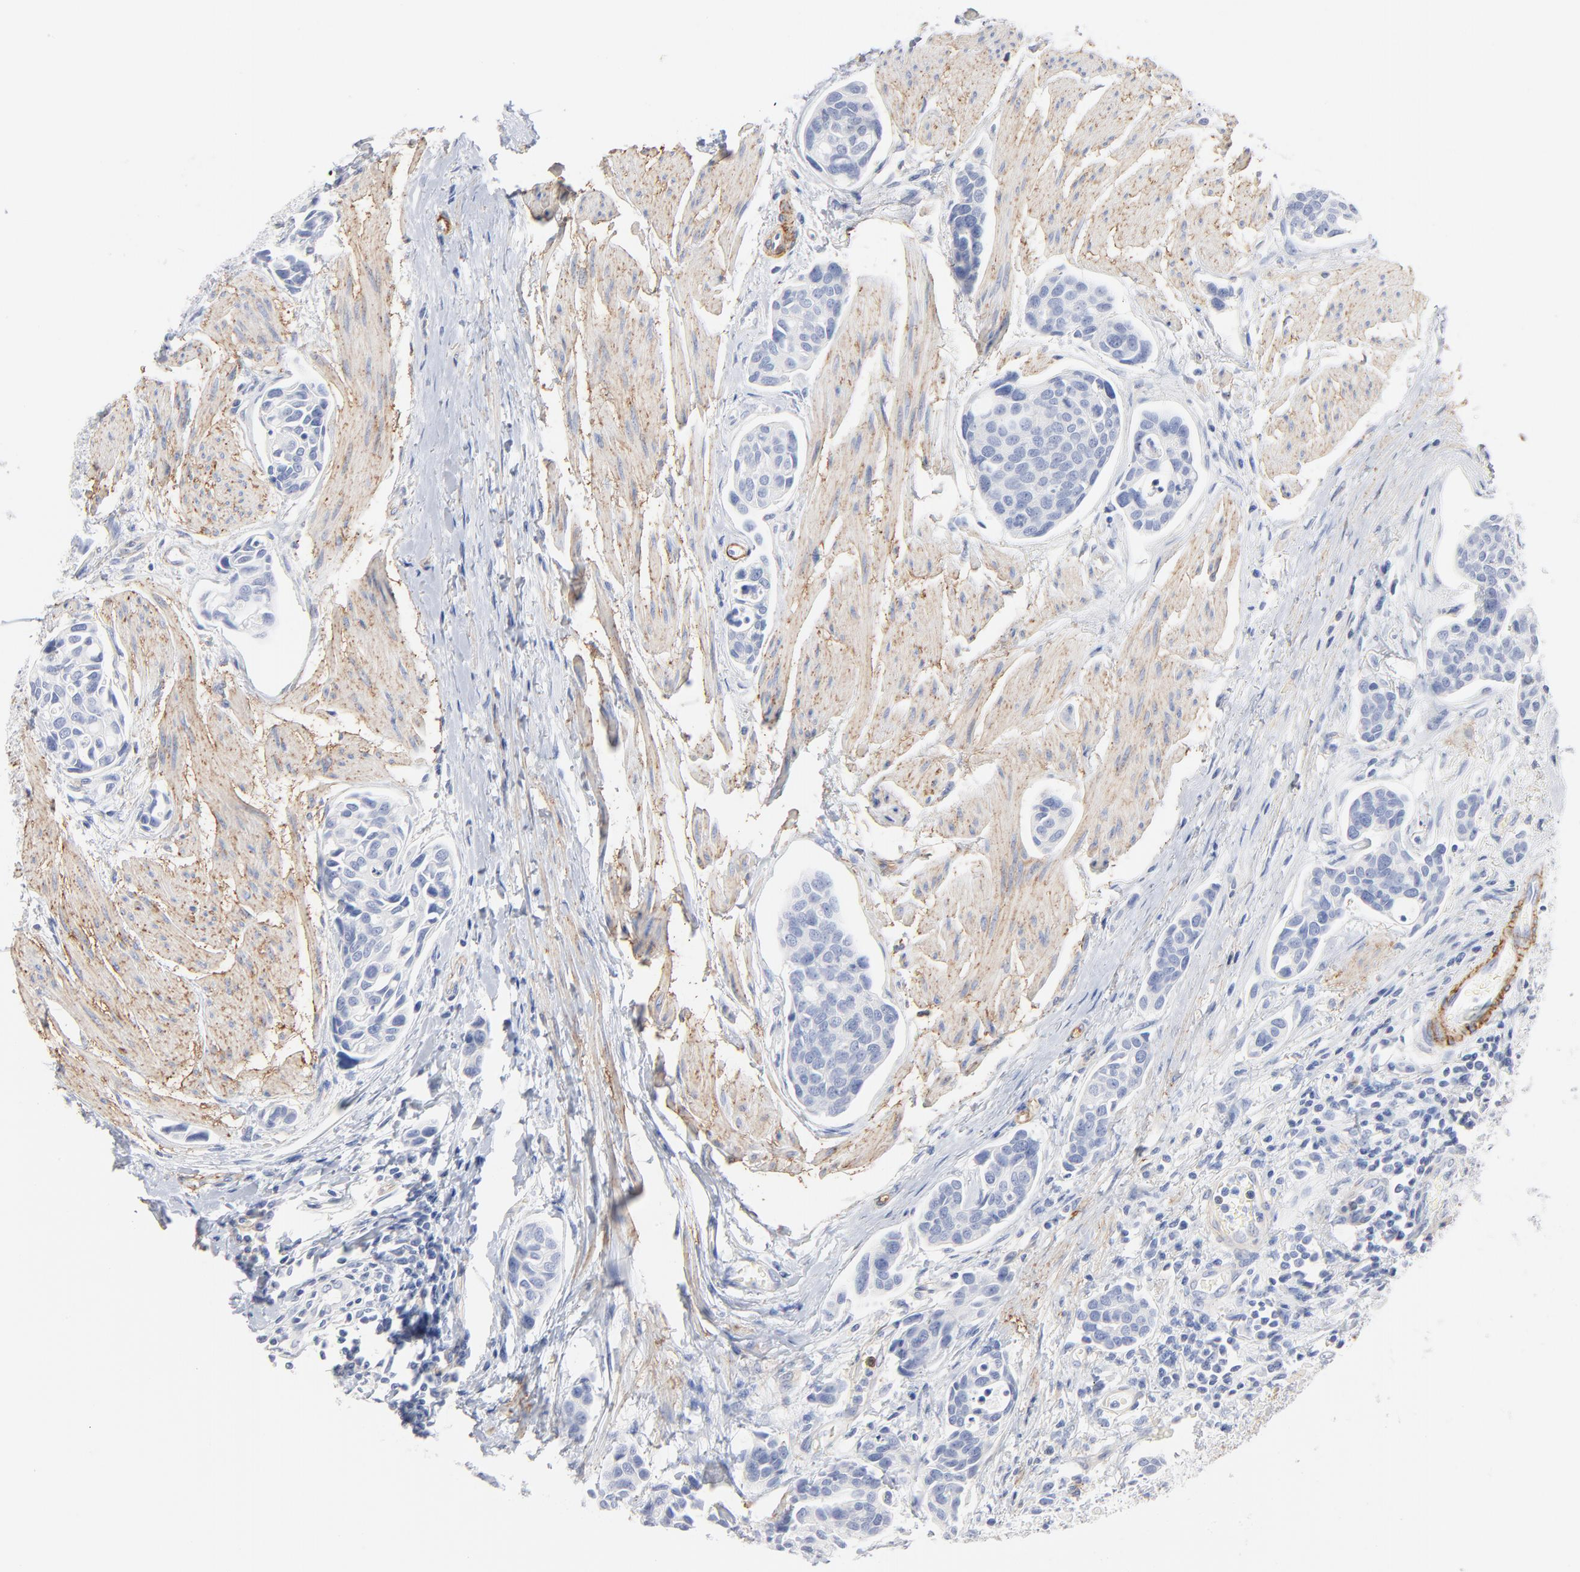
{"staining": {"intensity": "negative", "quantity": "none", "location": "none"}, "tissue": "urothelial cancer", "cell_type": "Tumor cells", "image_type": "cancer", "snomed": [{"axis": "morphology", "description": "Urothelial carcinoma, High grade"}, {"axis": "topography", "description": "Urinary bladder"}], "caption": "DAB immunohistochemical staining of urothelial cancer displays no significant positivity in tumor cells.", "gene": "AGTR1", "patient": {"sex": "male", "age": 78}}